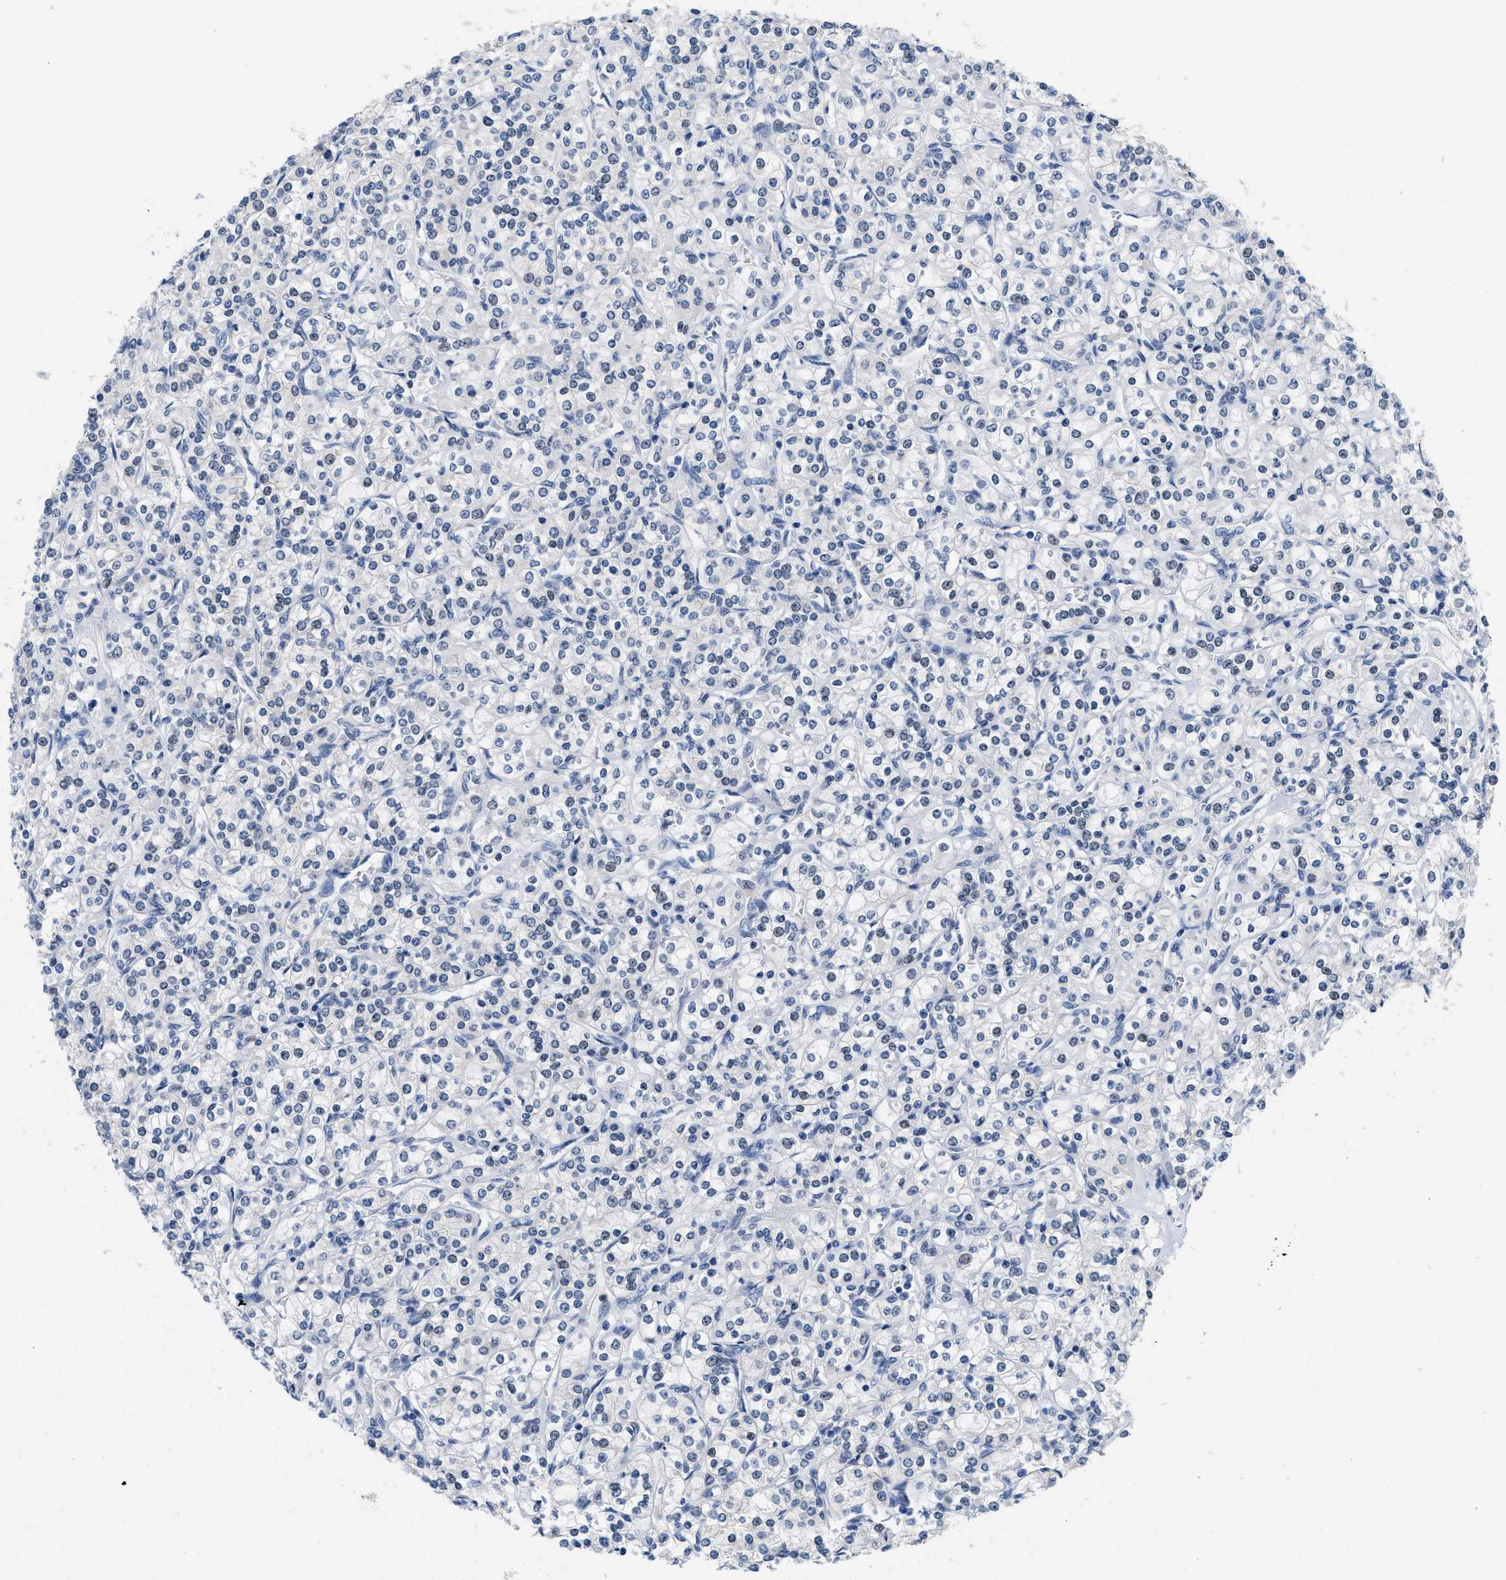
{"staining": {"intensity": "weak", "quantity": "<25%", "location": "nuclear"}, "tissue": "renal cancer", "cell_type": "Tumor cells", "image_type": "cancer", "snomed": [{"axis": "morphology", "description": "Adenocarcinoma, NOS"}, {"axis": "topography", "description": "Kidney"}], "caption": "Renal adenocarcinoma stained for a protein using immunohistochemistry reveals no expression tumor cells.", "gene": "NFIX", "patient": {"sex": "male", "age": 77}}